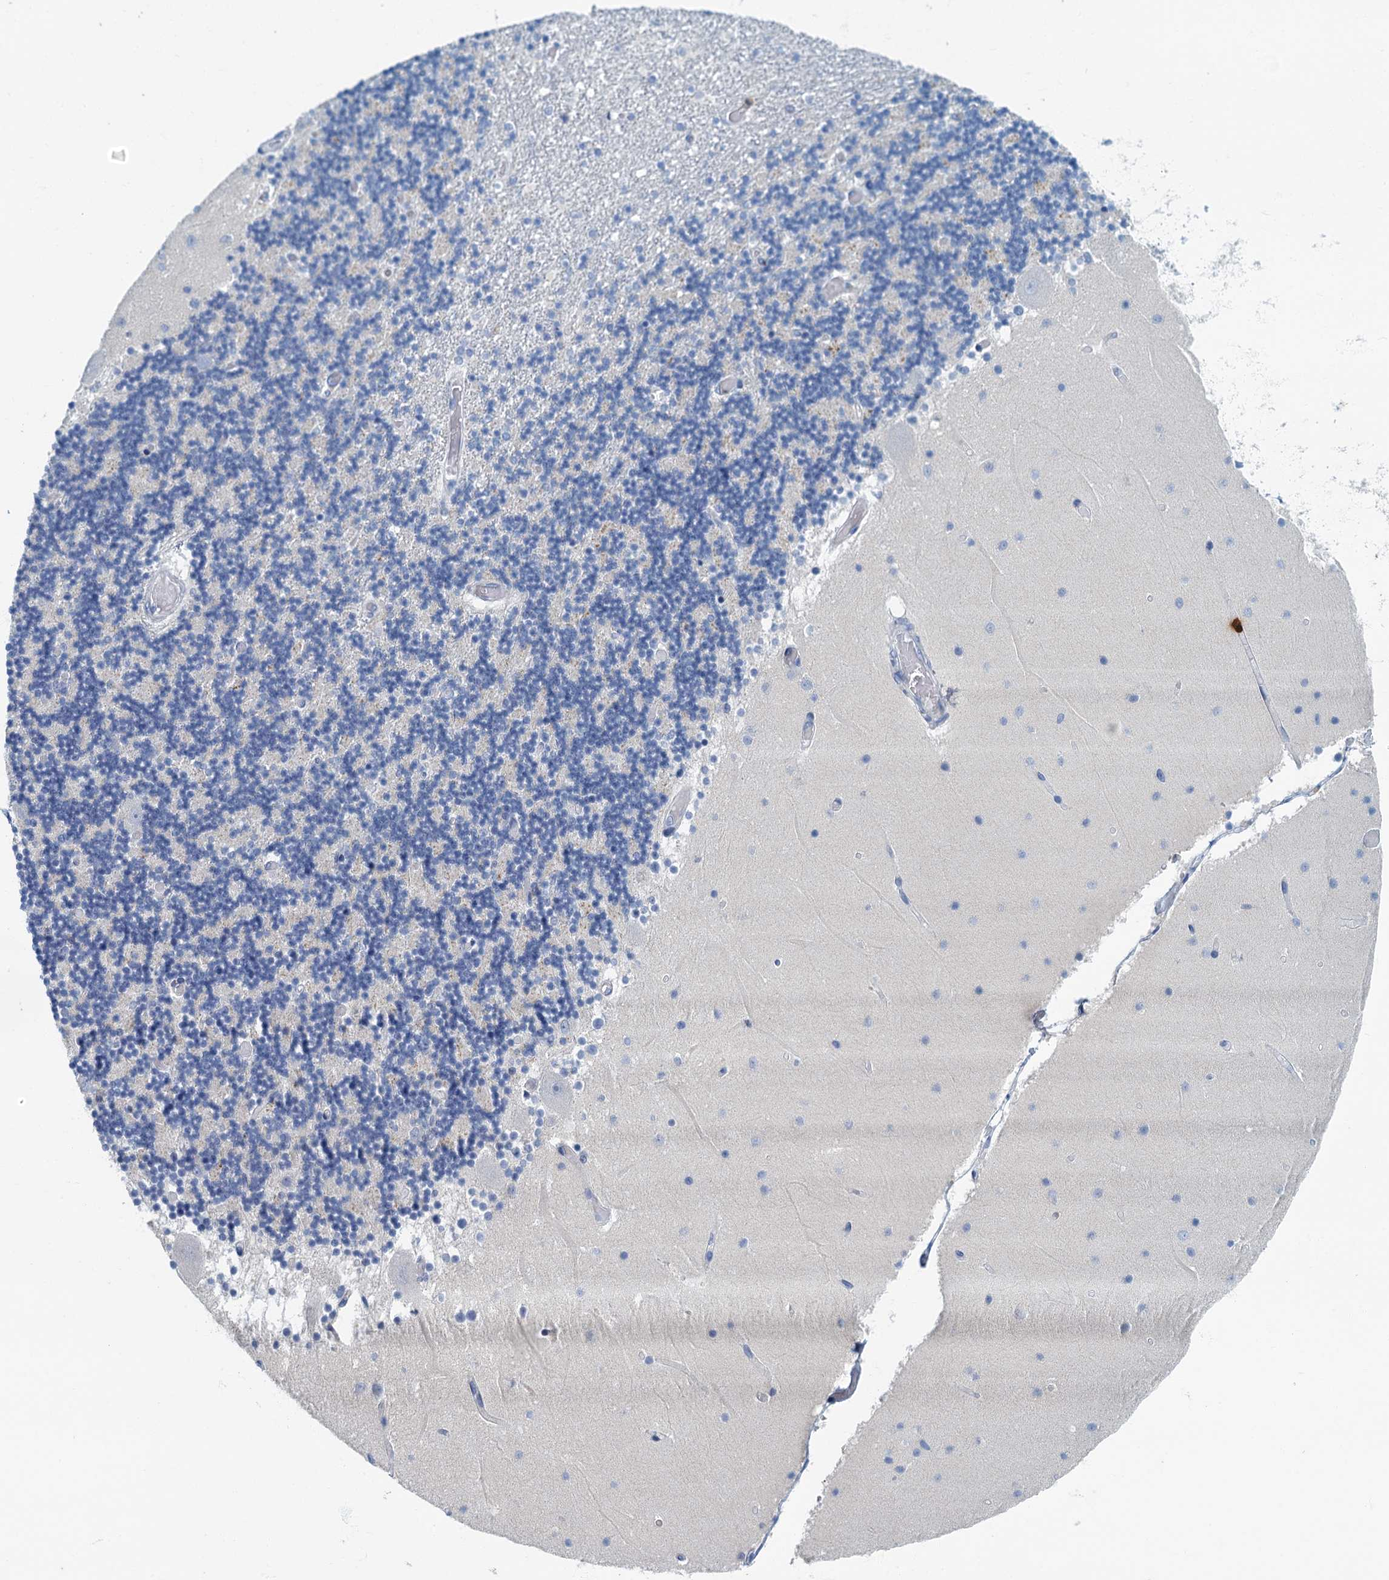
{"staining": {"intensity": "negative", "quantity": "none", "location": "none"}, "tissue": "cerebellum", "cell_type": "Cells in granular layer", "image_type": "normal", "snomed": [{"axis": "morphology", "description": "Normal tissue, NOS"}, {"axis": "topography", "description": "Cerebellum"}], "caption": "High magnification brightfield microscopy of normal cerebellum stained with DAB (3,3'-diaminobenzidine) (brown) and counterstained with hematoxylin (blue): cells in granular layer show no significant positivity. (Stains: DAB immunohistochemistry (IHC) with hematoxylin counter stain, Microscopy: brightfield microscopy at high magnification).", "gene": "ANKDD1A", "patient": {"sex": "female", "age": 28}}